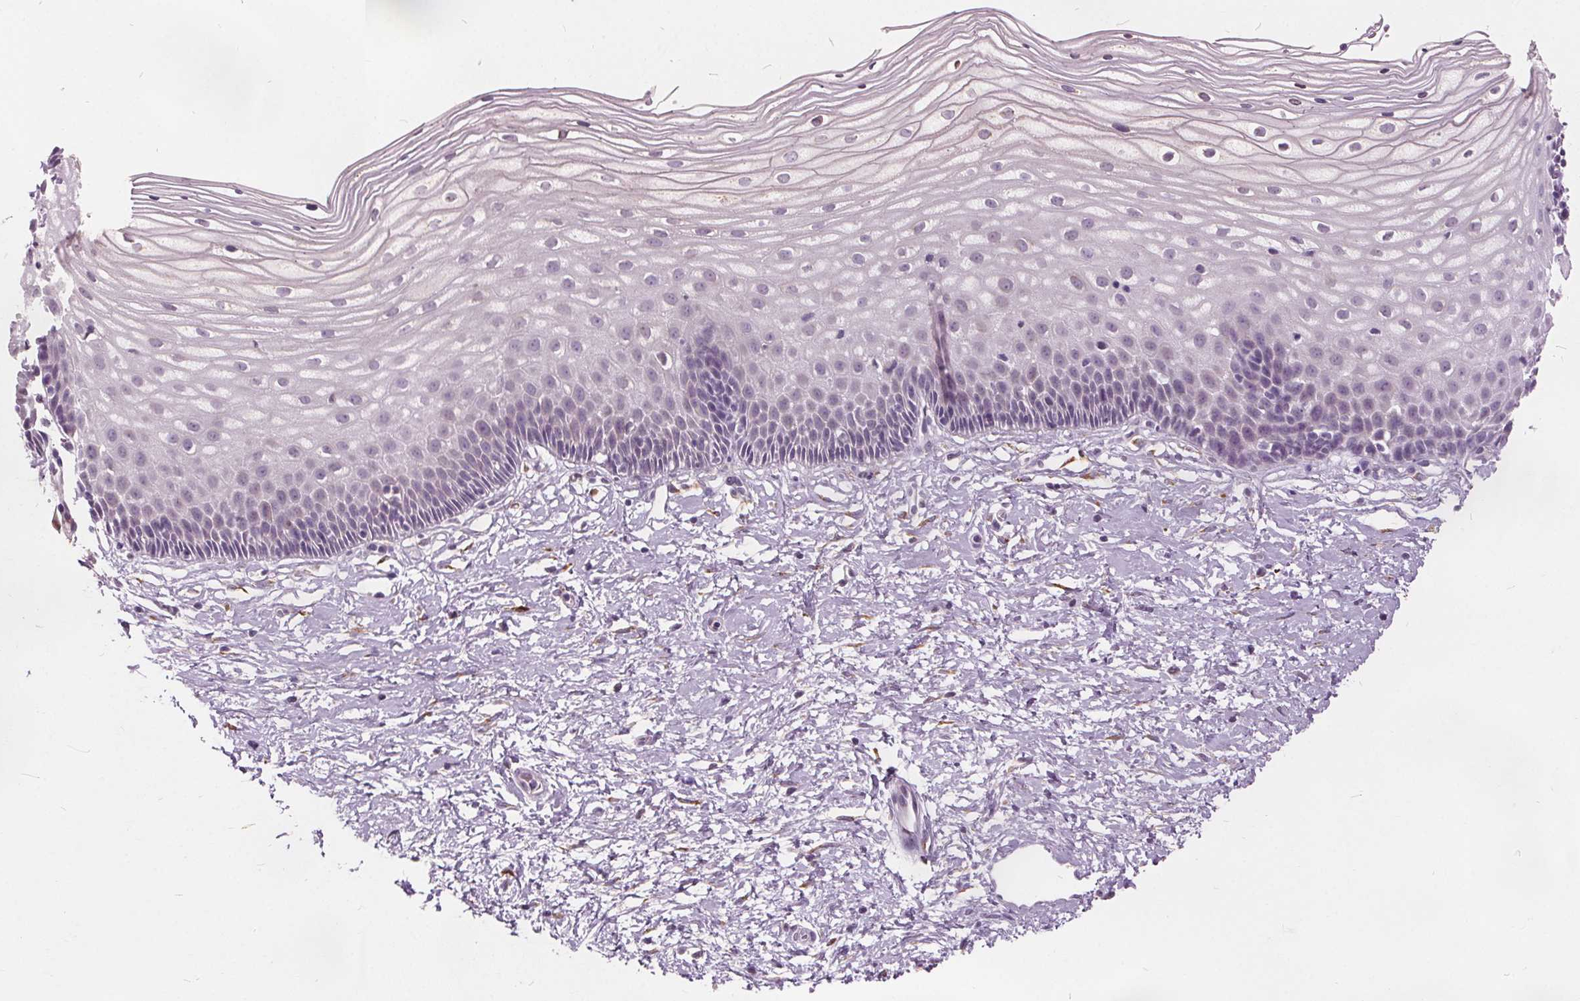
{"staining": {"intensity": "negative", "quantity": "none", "location": "none"}, "tissue": "cervix", "cell_type": "Squamous epithelial cells", "image_type": "normal", "snomed": [{"axis": "morphology", "description": "Normal tissue, NOS"}, {"axis": "topography", "description": "Cervix"}], "caption": "DAB immunohistochemical staining of benign cervix shows no significant expression in squamous epithelial cells. (Brightfield microscopy of DAB immunohistochemistry at high magnification).", "gene": "ACOX2", "patient": {"sex": "female", "age": 36}}